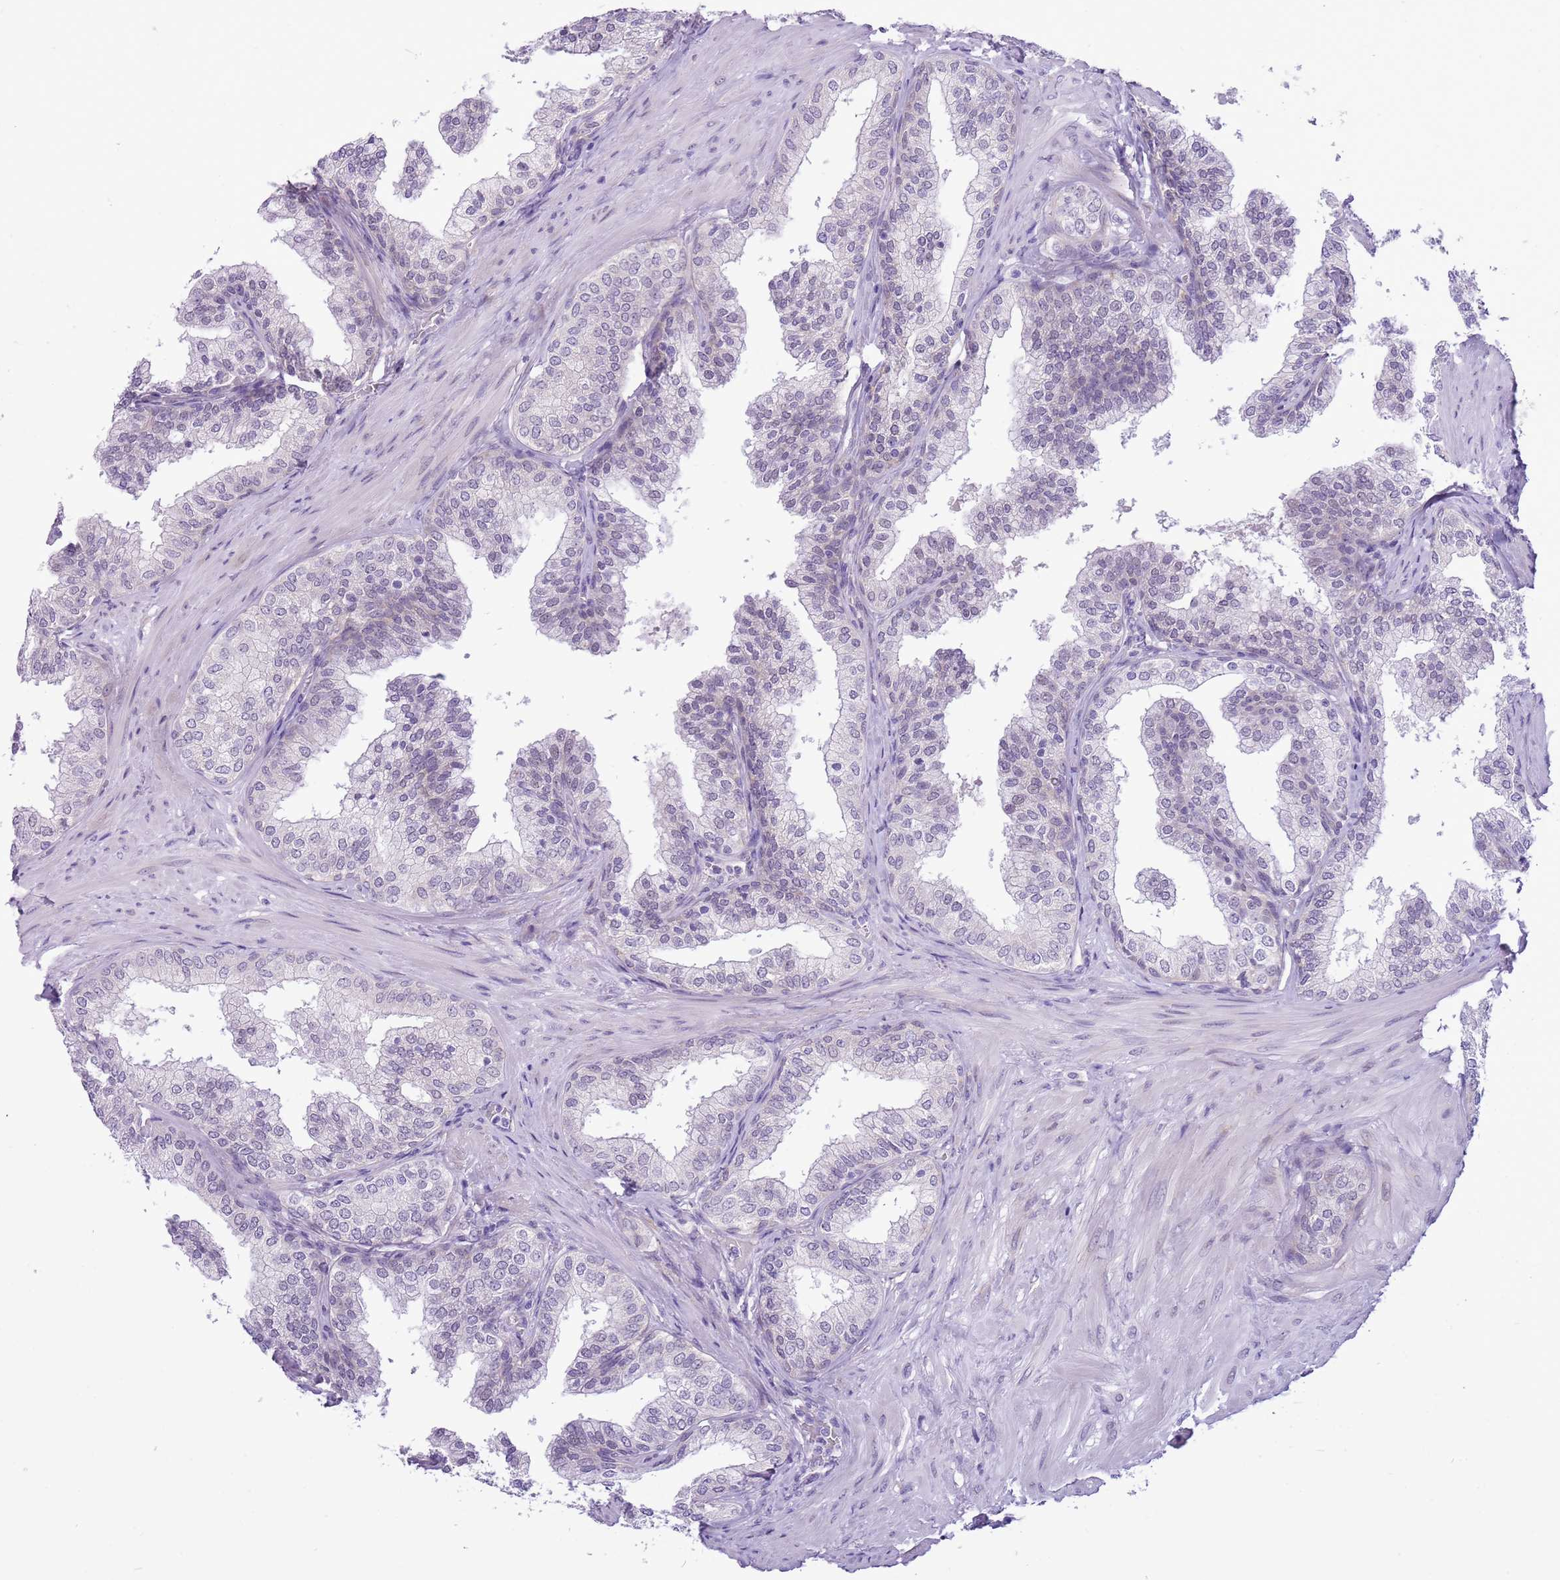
{"staining": {"intensity": "weak", "quantity": "<25%", "location": "nuclear"}, "tissue": "prostate", "cell_type": "Glandular cells", "image_type": "normal", "snomed": [{"axis": "morphology", "description": "Normal tissue, NOS"}, {"axis": "topography", "description": "Prostate"}], "caption": "A high-resolution photomicrograph shows IHC staining of unremarkable prostate, which displays no significant expression in glandular cells.", "gene": "FAM120C", "patient": {"sex": "male", "age": 60}}